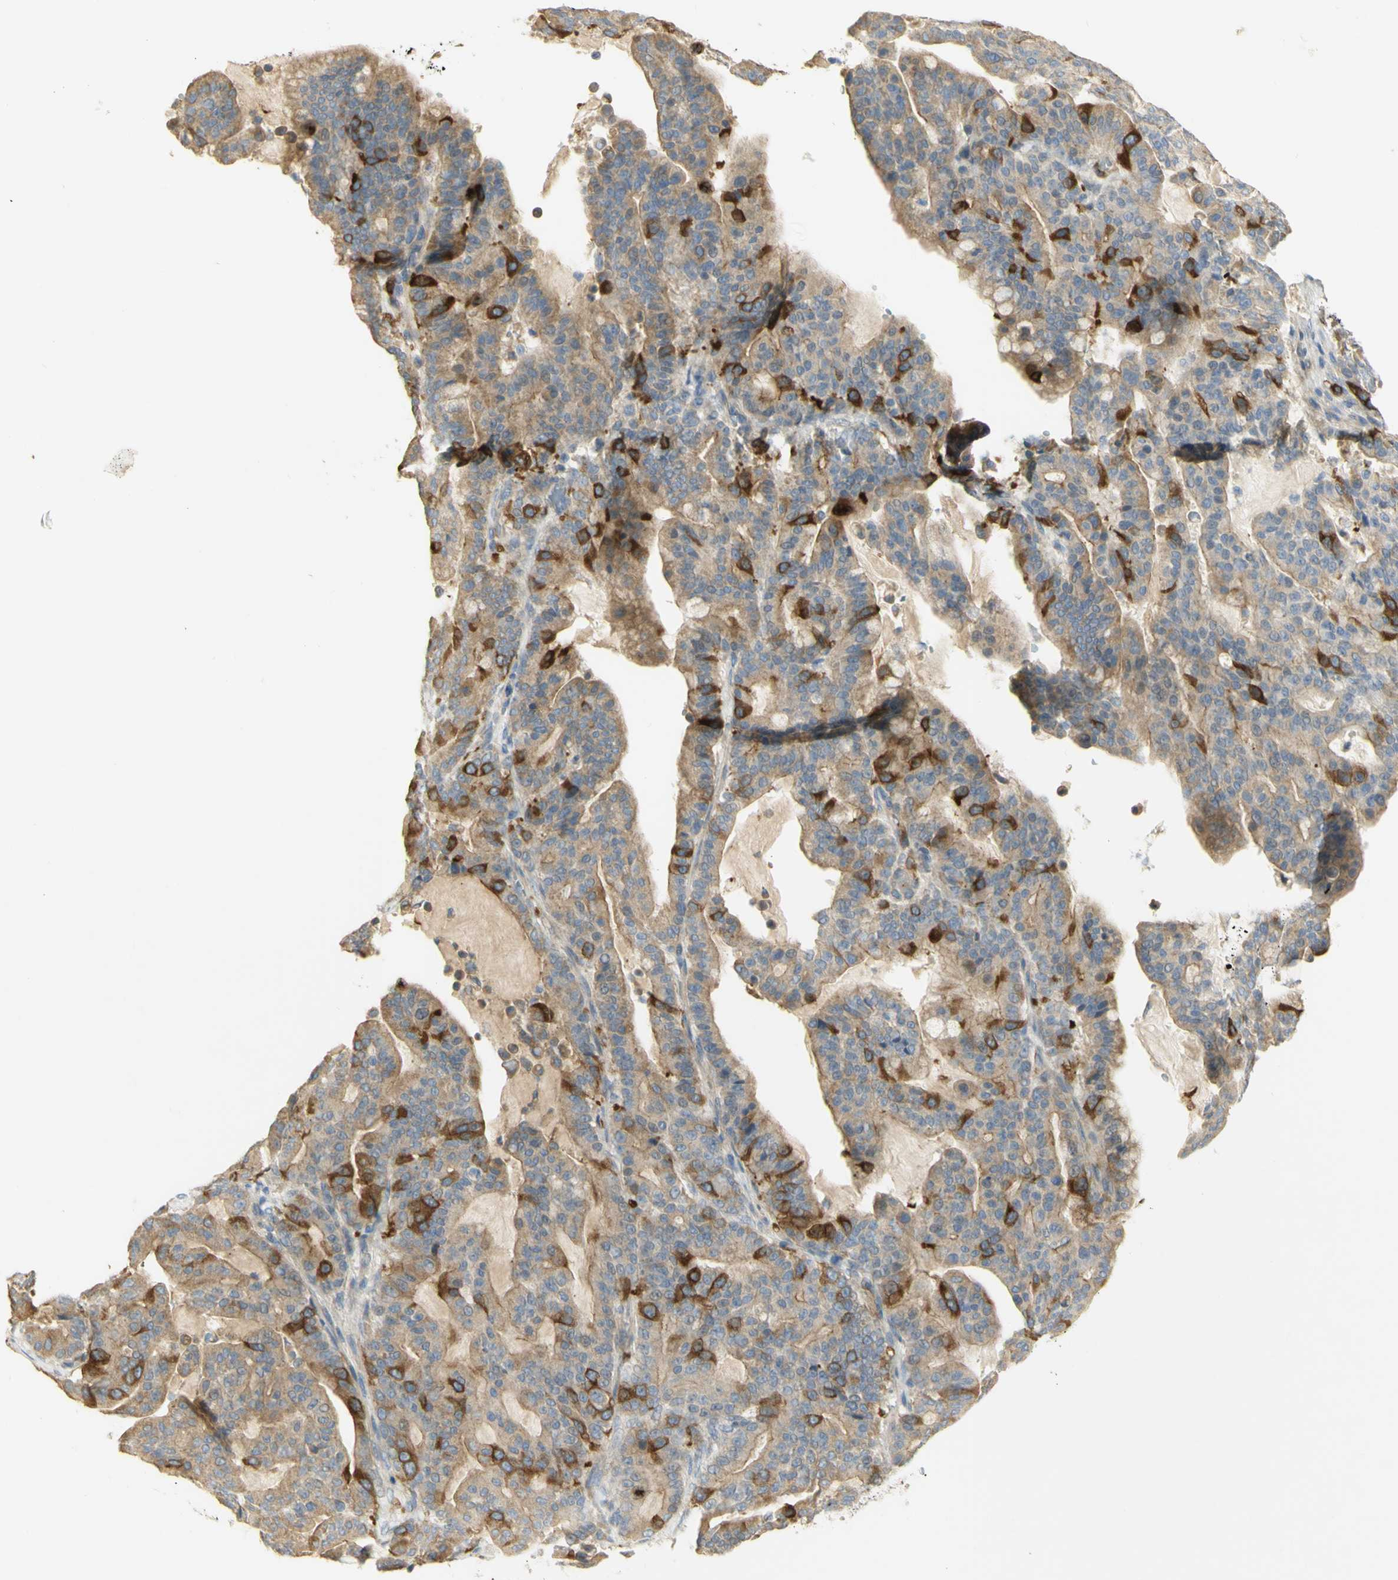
{"staining": {"intensity": "strong", "quantity": "25%-75%", "location": "cytoplasmic/membranous"}, "tissue": "pancreatic cancer", "cell_type": "Tumor cells", "image_type": "cancer", "snomed": [{"axis": "morphology", "description": "Adenocarcinoma, NOS"}, {"axis": "topography", "description": "Pancreas"}], "caption": "This photomicrograph exhibits immunohistochemistry (IHC) staining of human pancreatic cancer, with high strong cytoplasmic/membranous expression in approximately 25%-75% of tumor cells.", "gene": "KIF11", "patient": {"sex": "male", "age": 63}}